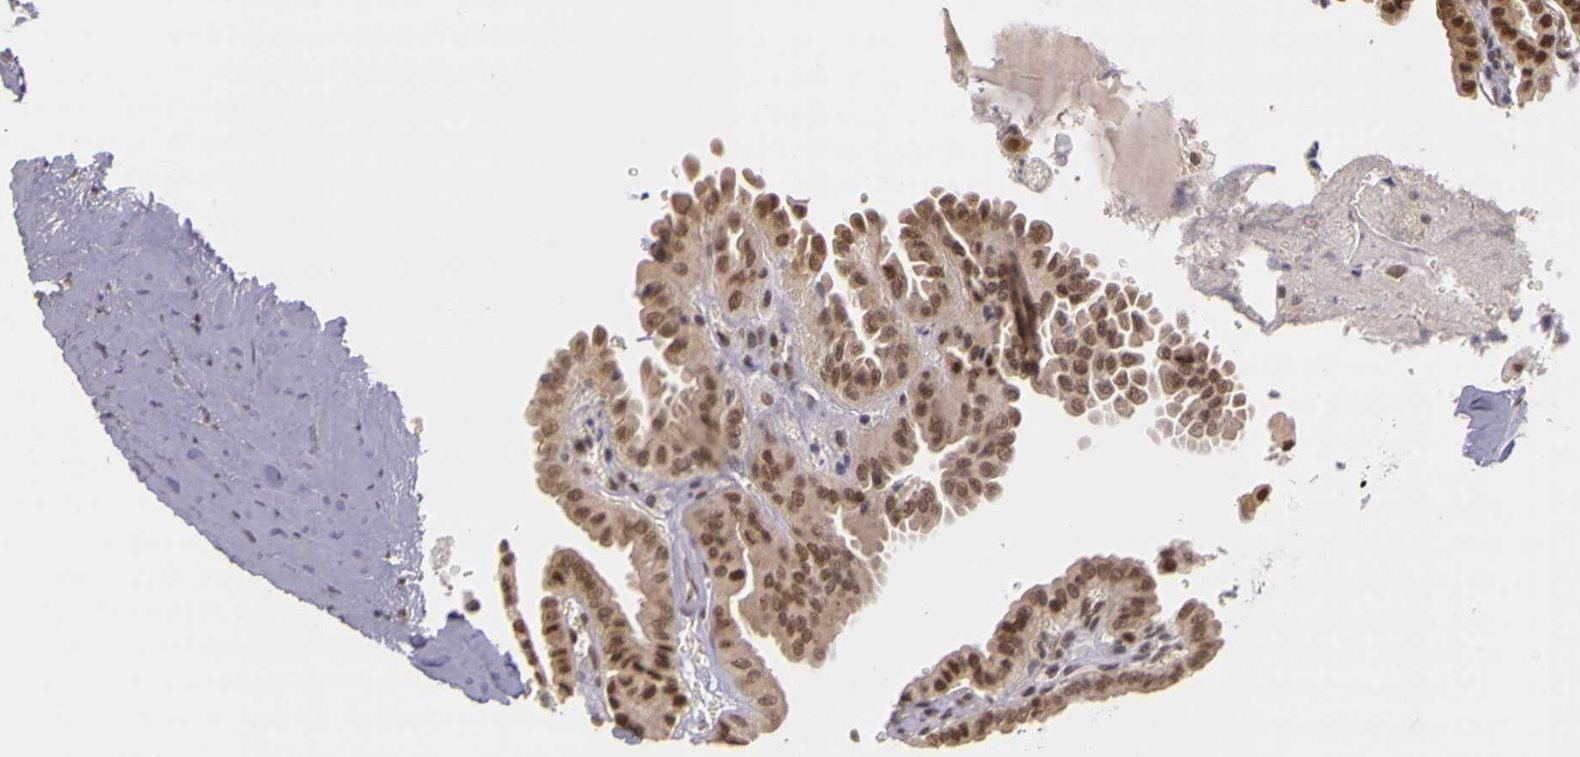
{"staining": {"intensity": "moderate", "quantity": ">75%", "location": "cytoplasmic/membranous,nuclear"}, "tissue": "thyroid cancer", "cell_type": "Tumor cells", "image_type": "cancer", "snomed": [{"axis": "morphology", "description": "Papillary adenocarcinoma, NOS"}, {"axis": "topography", "description": "Thyroid gland"}], "caption": "A high-resolution histopathology image shows immunohistochemistry (IHC) staining of thyroid papillary adenocarcinoma, which shows moderate cytoplasmic/membranous and nuclear staining in approximately >75% of tumor cells. The protein of interest is shown in brown color, while the nuclei are stained blue.", "gene": "WDR13", "patient": {"sex": "male", "age": 87}}